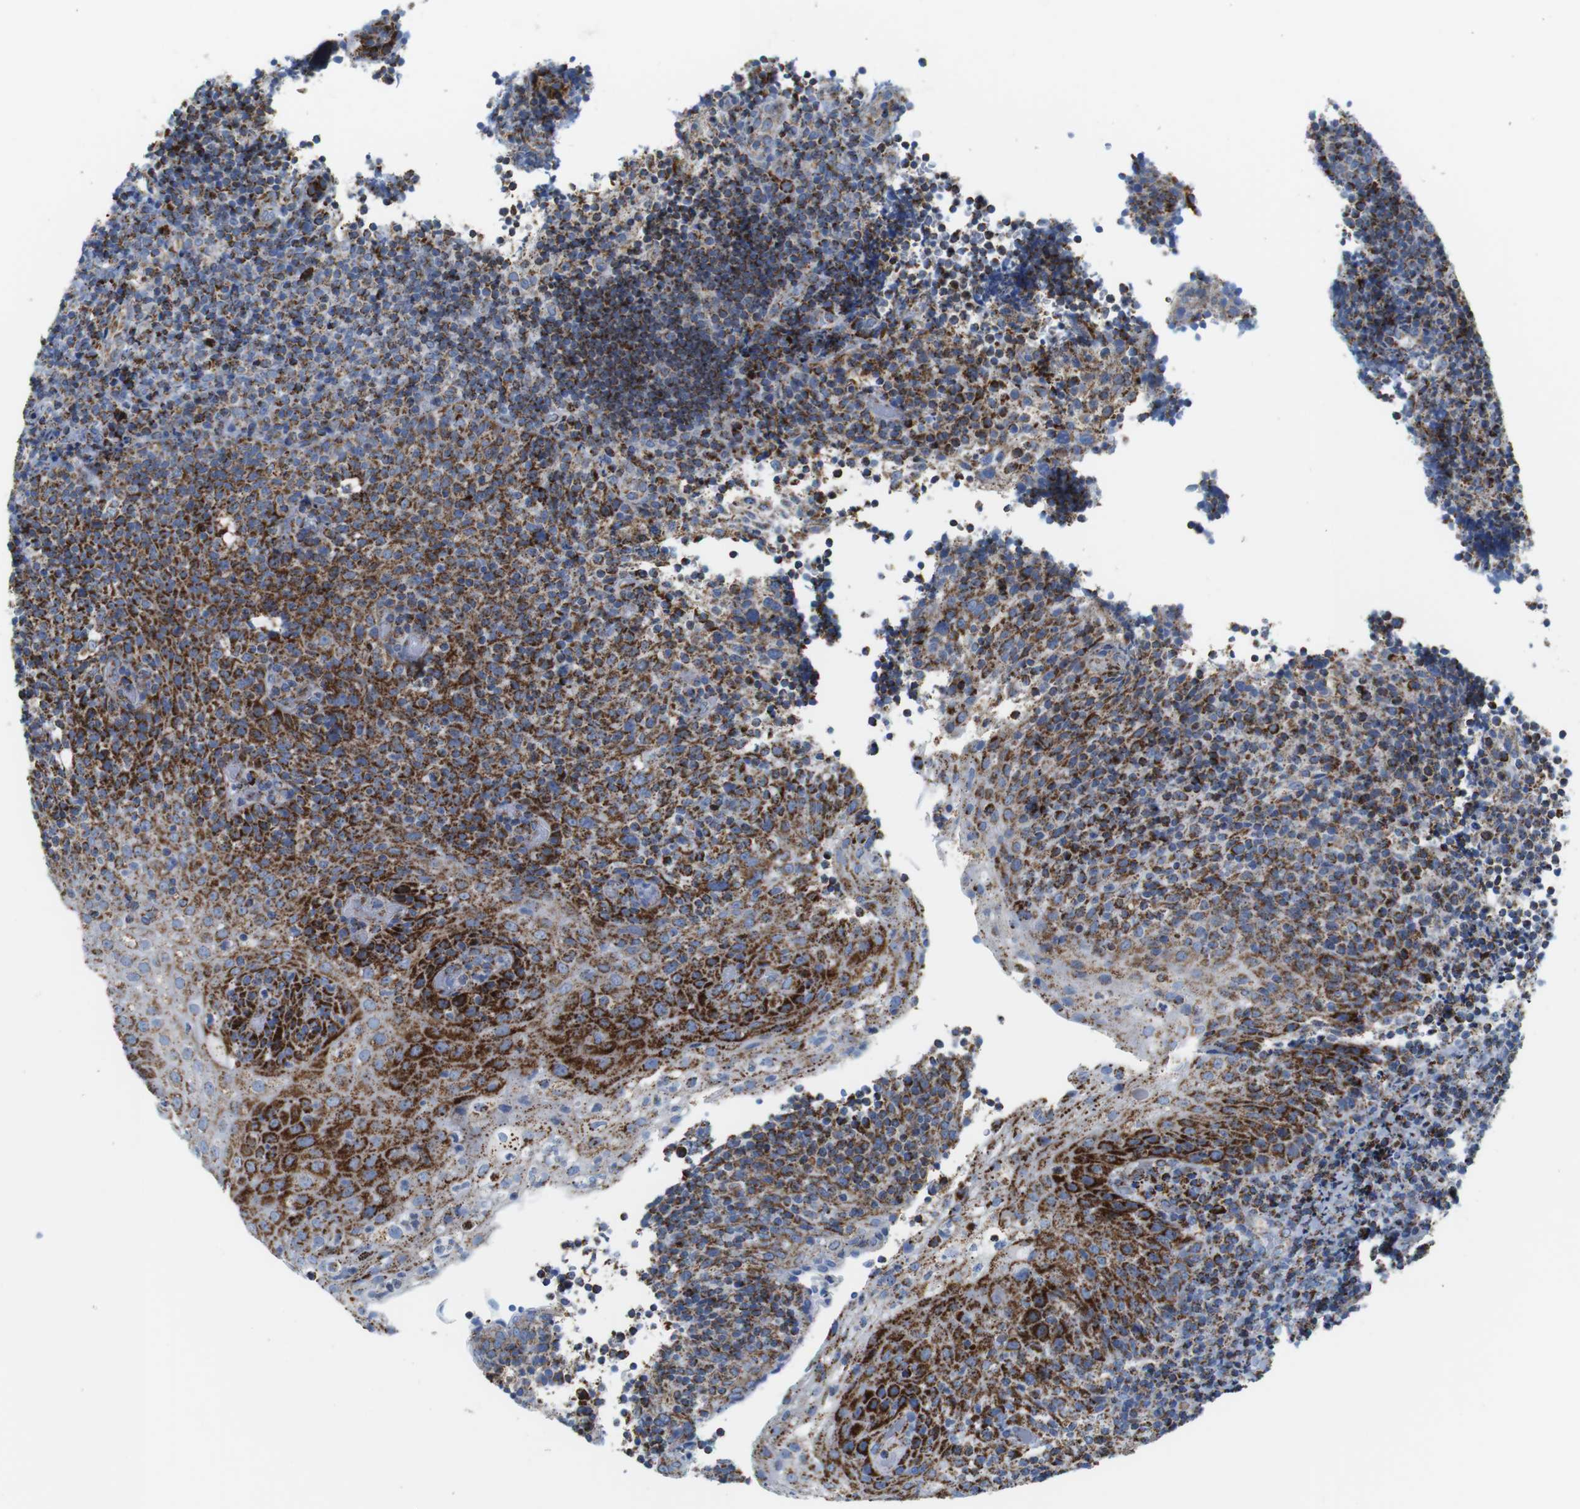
{"staining": {"intensity": "strong", "quantity": ">75%", "location": "cytoplasmic/membranous"}, "tissue": "lymphoma", "cell_type": "Tumor cells", "image_type": "cancer", "snomed": [{"axis": "morphology", "description": "Malignant lymphoma, non-Hodgkin's type, High grade"}, {"axis": "topography", "description": "Tonsil"}], "caption": "Human lymphoma stained with a brown dye shows strong cytoplasmic/membranous positive staining in approximately >75% of tumor cells.", "gene": "ATP5PO", "patient": {"sex": "female", "age": 36}}